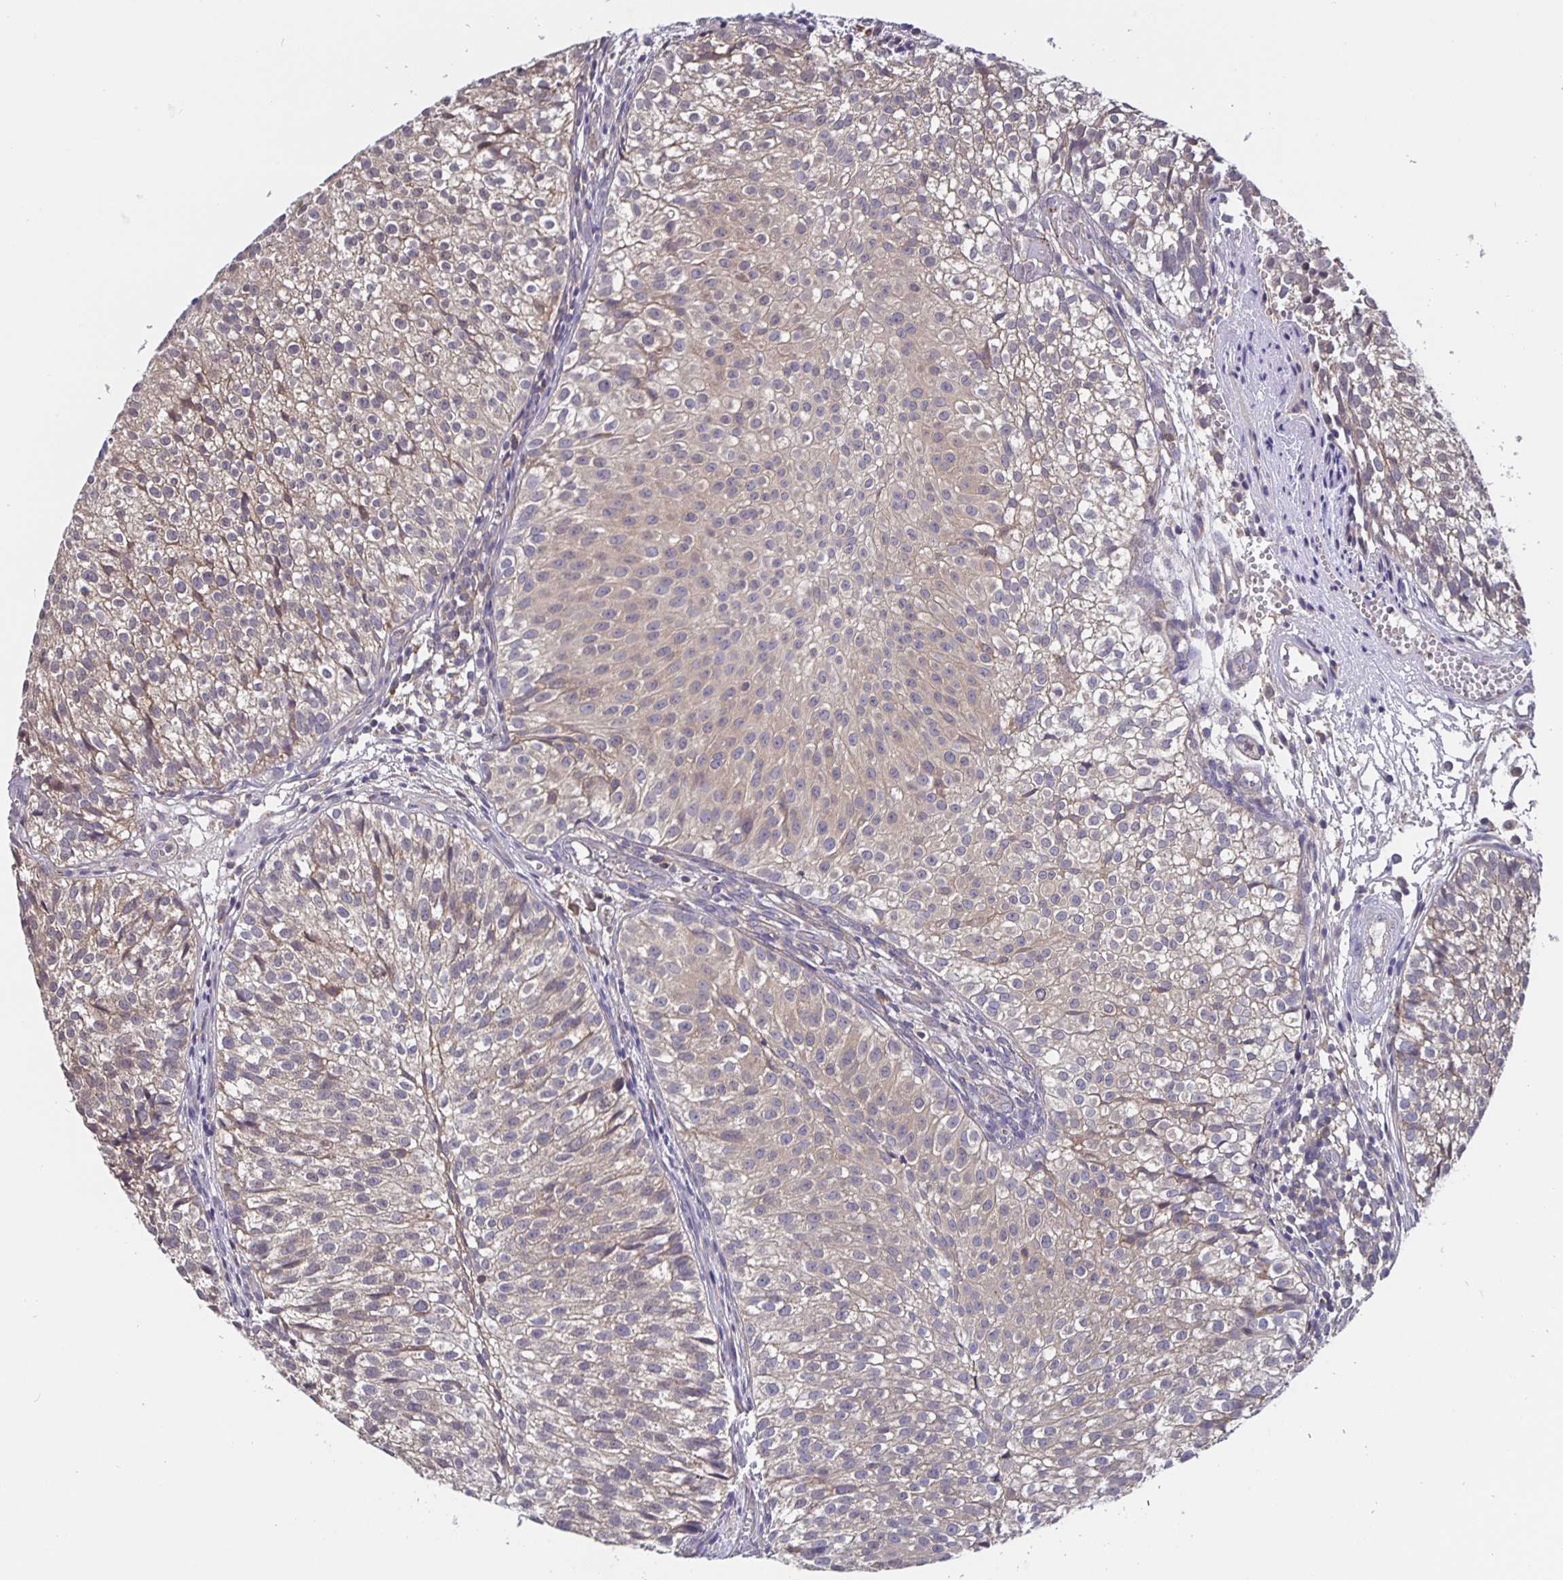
{"staining": {"intensity": "weak", "quantity": "25%-75%", "location": "cytoplasmic/membranous"}, "tissue": "urothelial cancer", "cell_type": "Tumor cells", "image_type": "cancer", "snomed": [{"axis": "morphology", "description": "Urothelial carcinoma, Low grade"}, {"axis": "topography", "description": "Urinary bladder"}], "caption": "Immunohistochemistry image of human urothelial carcinoma (low-grade) stained for a protein (brown), which reveals low levels of weak cytoplasmic/membranous staining in about 25%-75% of tumor cells.", "gene": "FEM1C", "patient": {"sex": "male", "age": 70}}